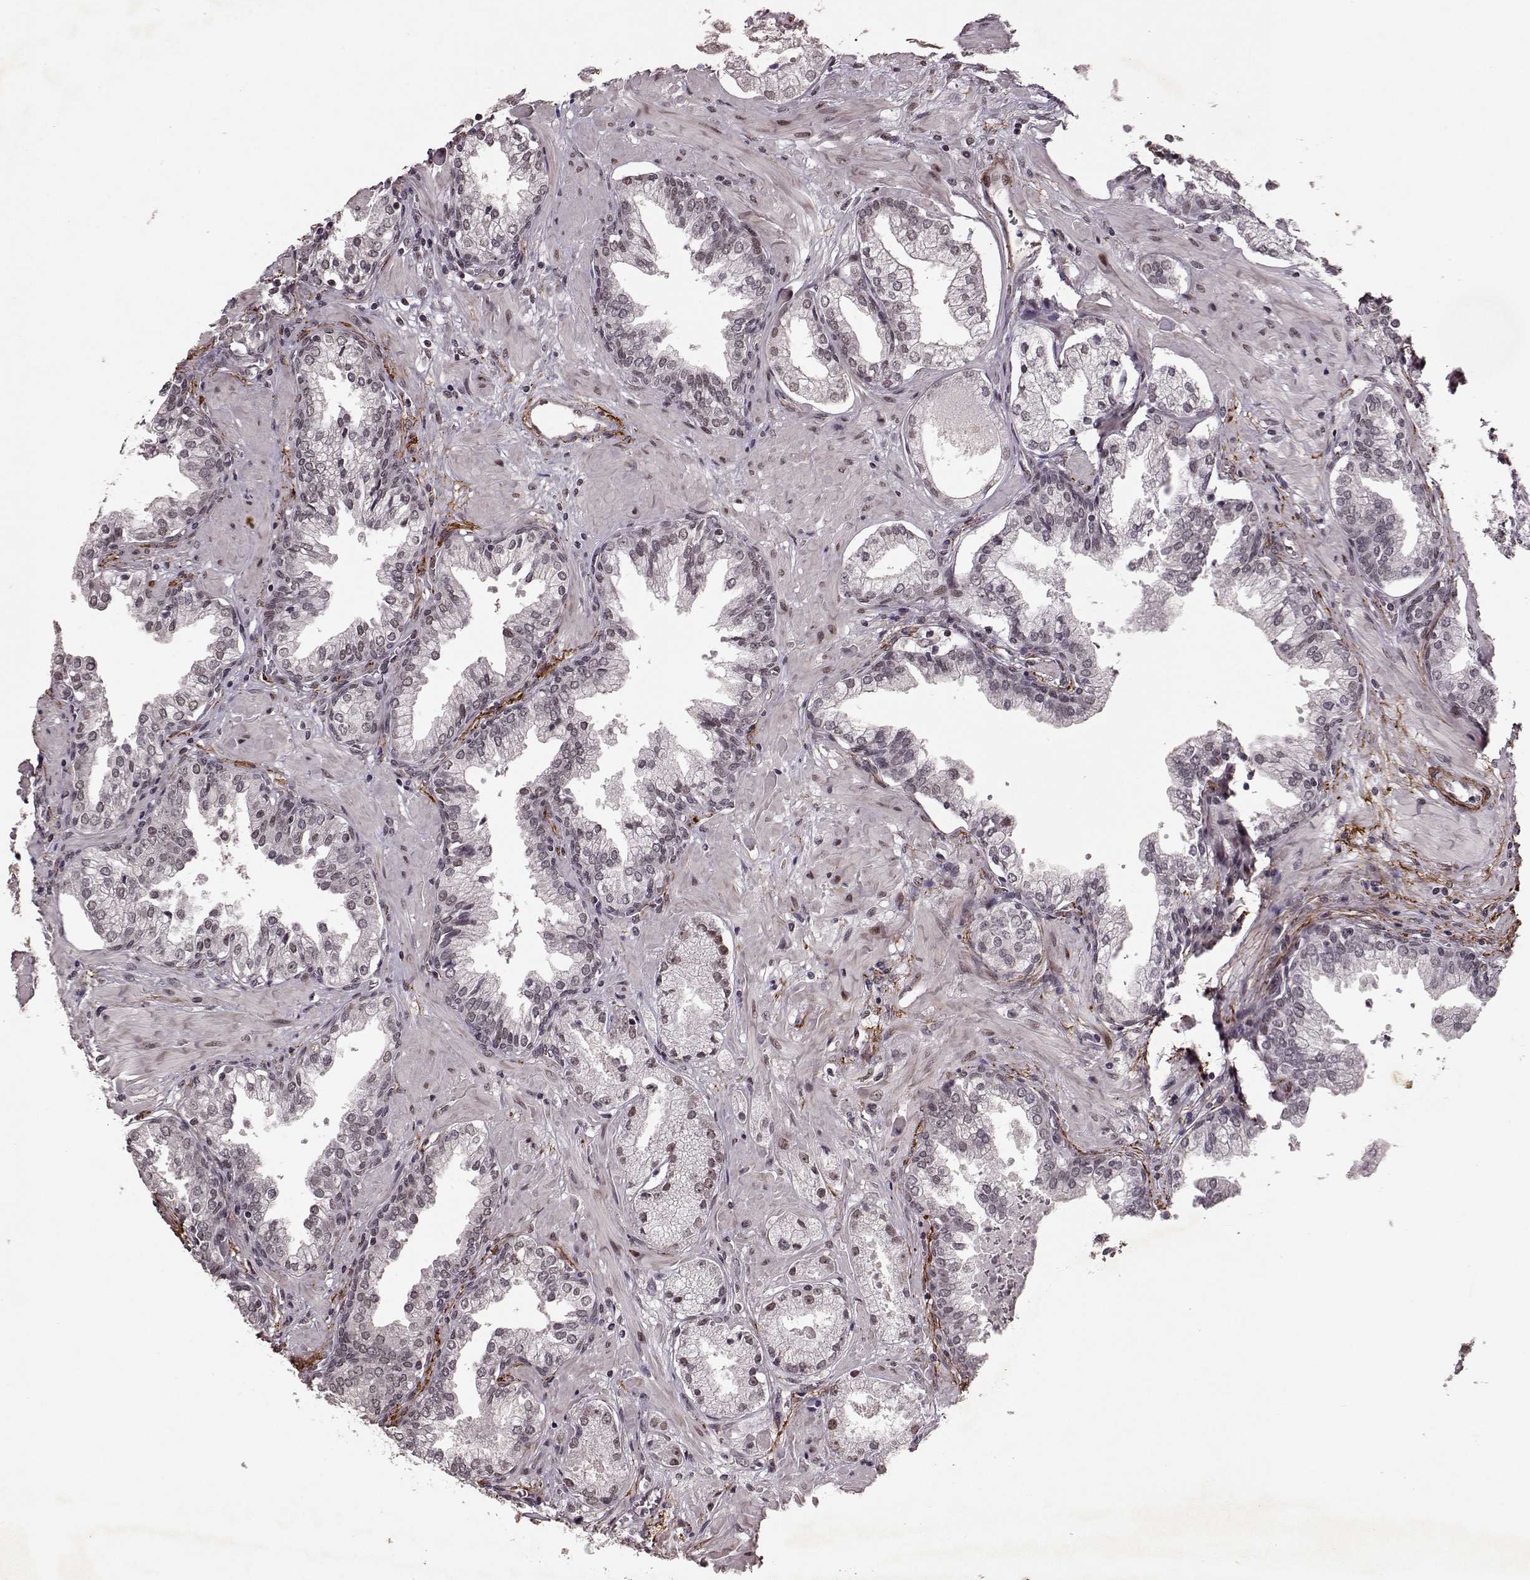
{"staining": {"intensity": "weak", "quantity": ">75%", "location": "nuclear"}, "tissue": "prostate cancer", "cell_type": "Tumor cells", "image_type": "cancer", "snomed": [{"axis": "morphology", "description": "Adenocarcinoma, NOS"}, {"axis": "topography", "description": "Prostate and seminal vesicle, NOS"}, {"axis": "topography", "description": "Prostate"}], "caption": "The immunohistochemical stain shows weak nuclear staining in tumor cells of prostate cancer (adenocarcinoma) tissue.", "gene": "RRAGD", "patient": {"sex": "male", "age": 44}}